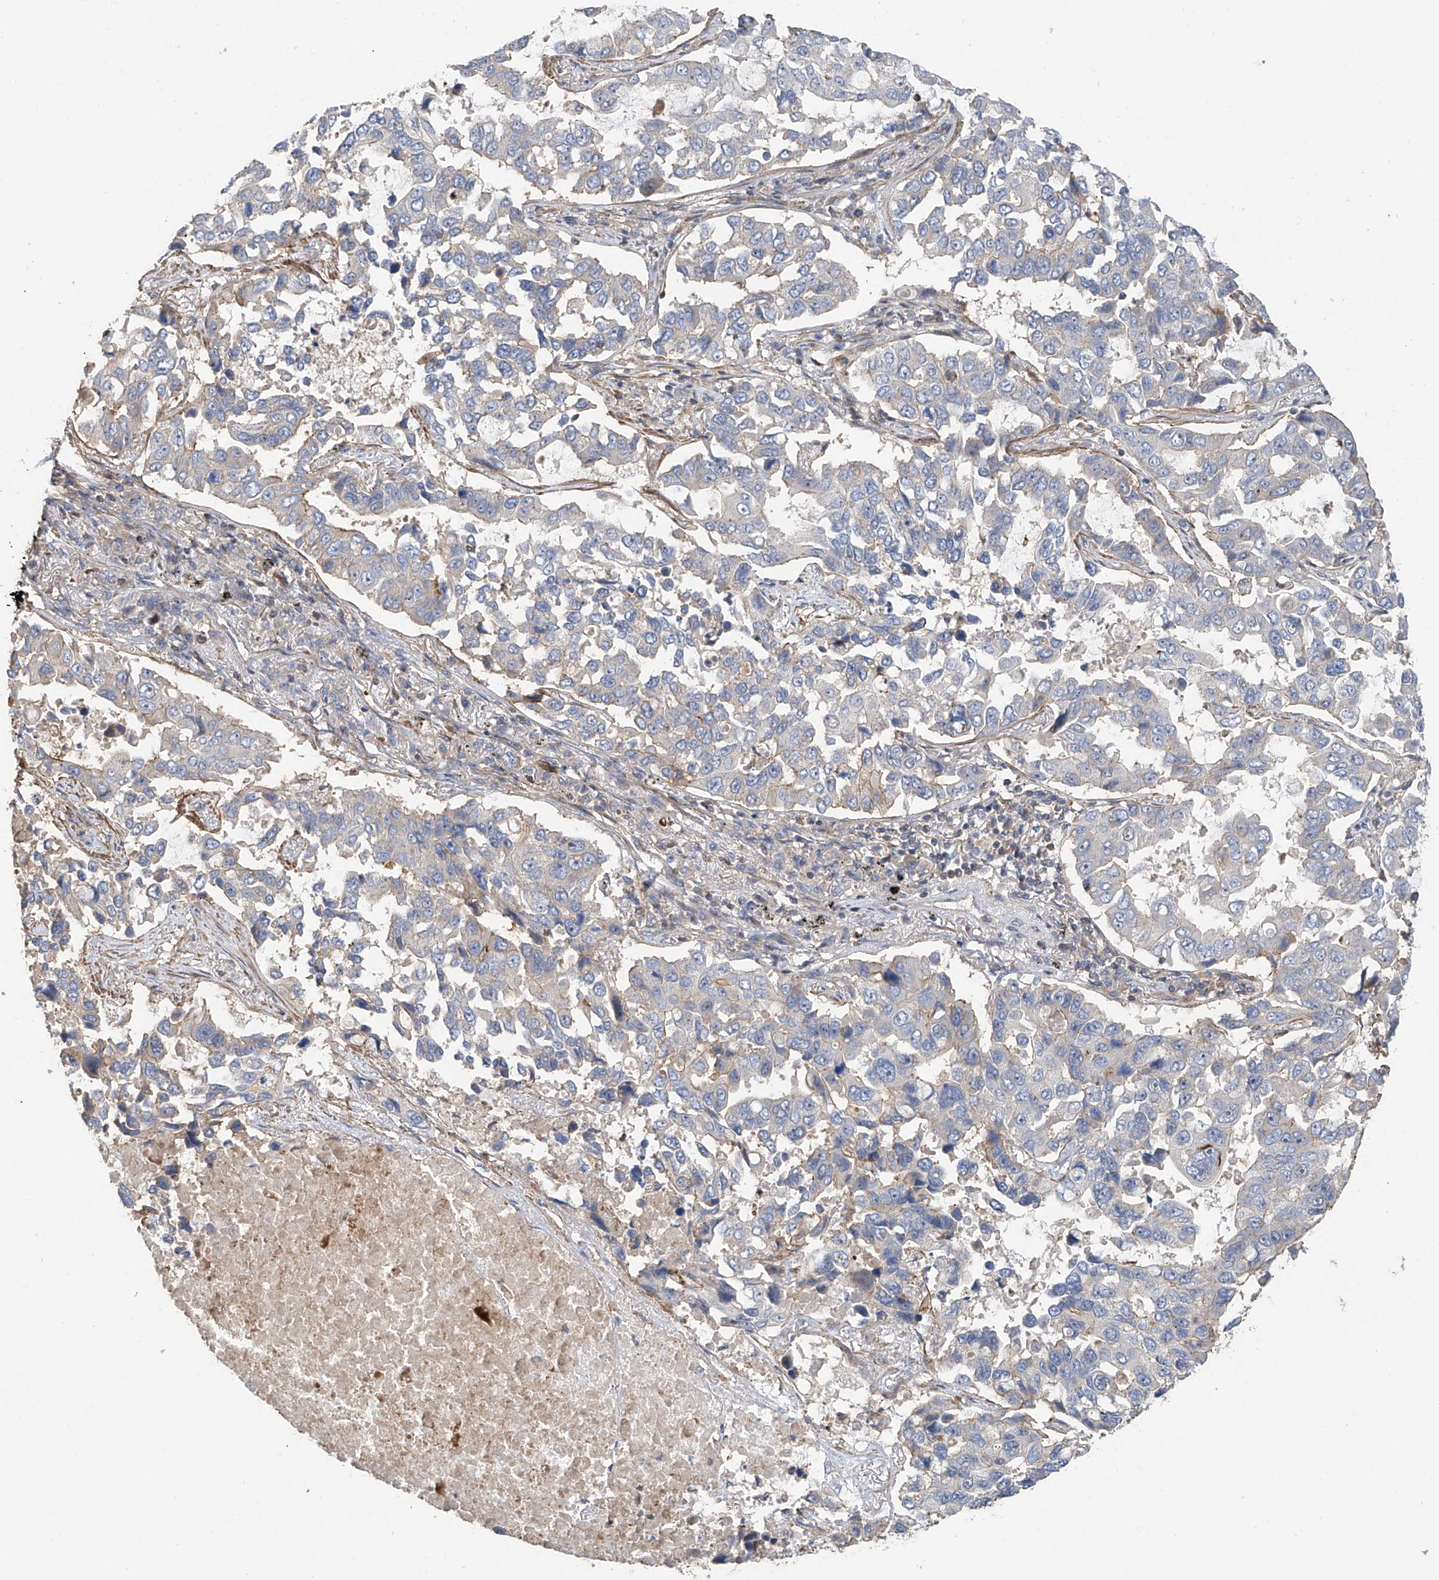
{"staining": {"intensity": "negative", "quantity": "none", "location": "none"}, "tissue": "lung cancer", "cell_type": "Tumor cells", "image_type": "cancer", "snomed": [{"axis": "morphology", "description": "Adenocarcinoma, NOS"}, {"axis": "topography", "description": "Lung"}], "caption": "Tumor cells show no significant positivity in lung cancer (adenocarcinoma).", "gene": "SLC43A3", "patient": {"sex": "male", "age": 64}}